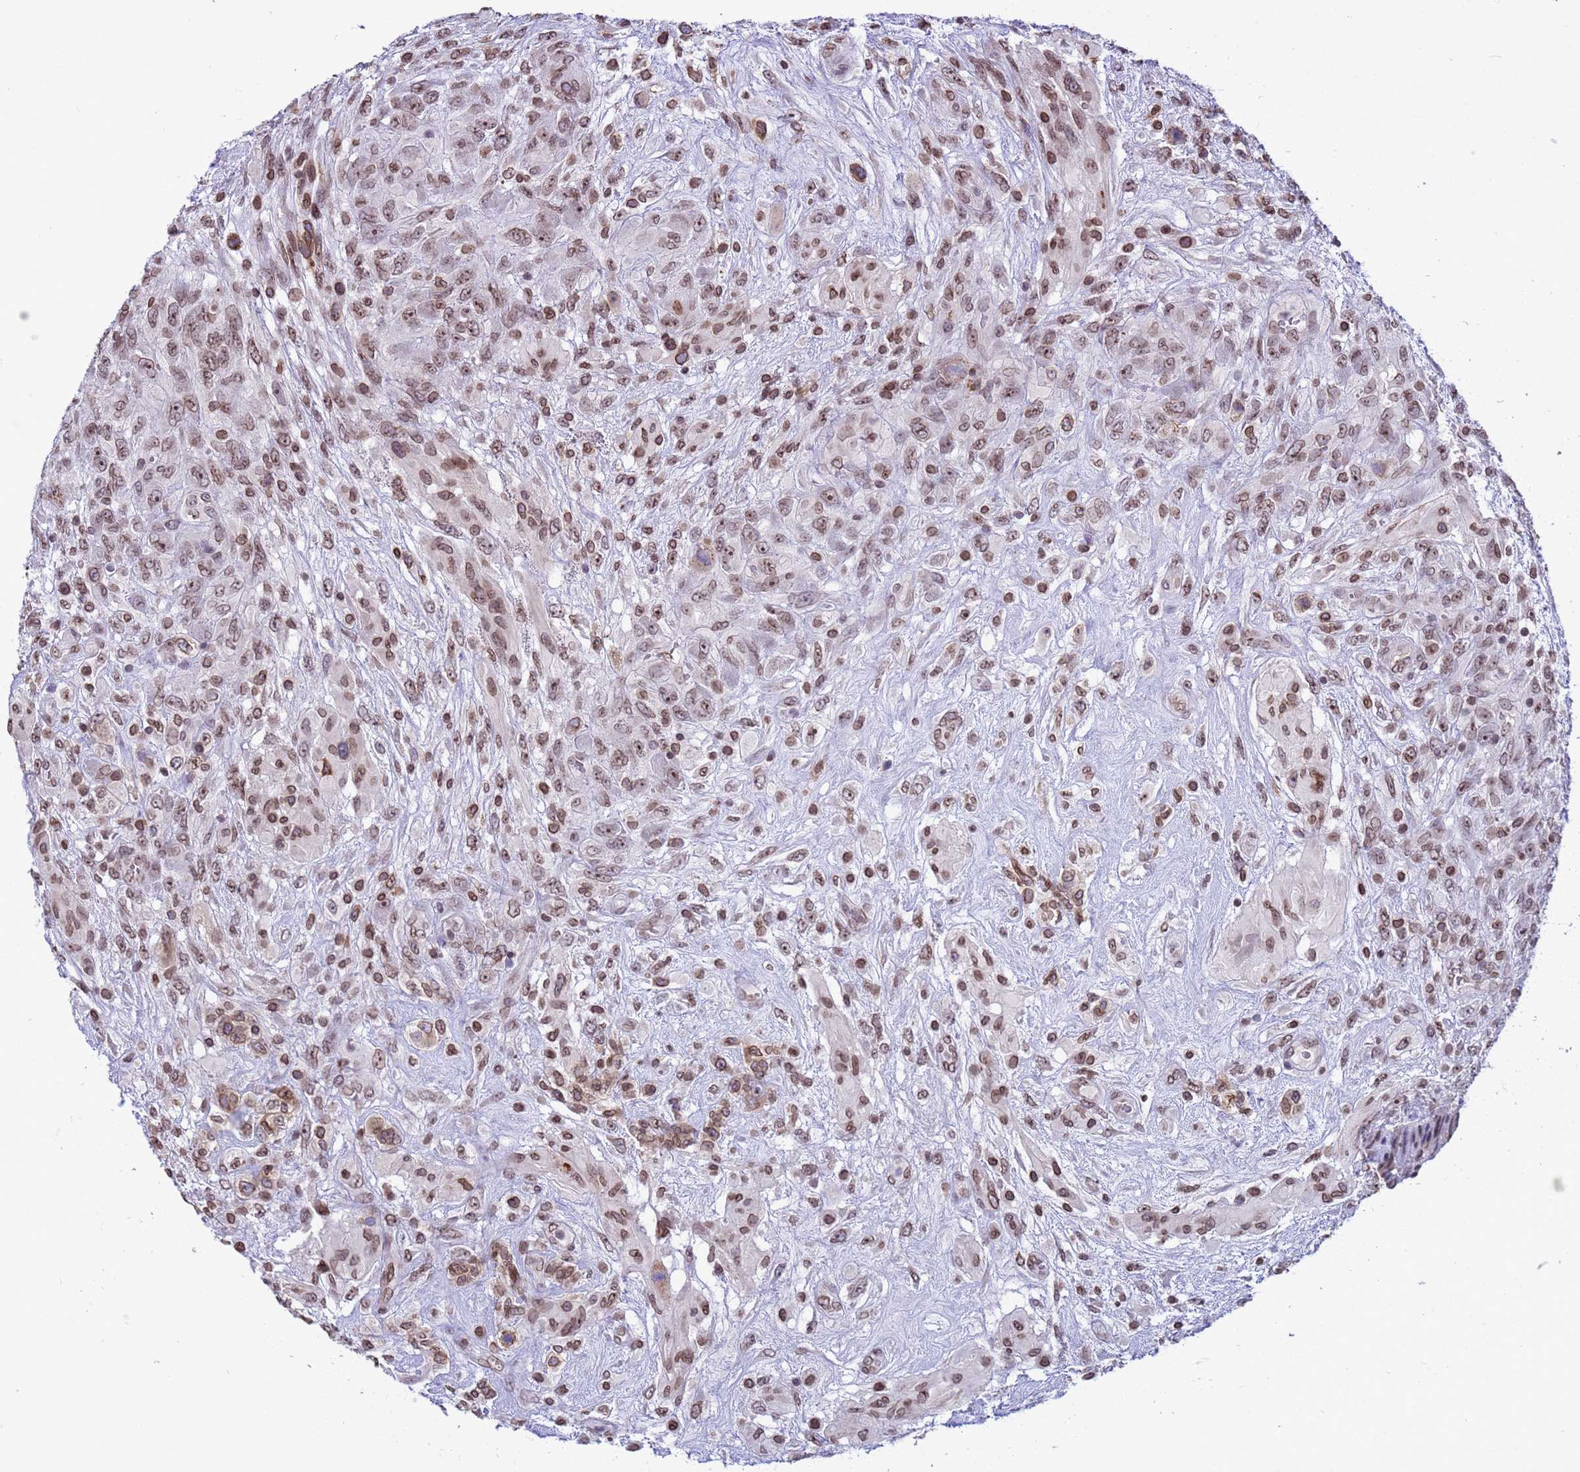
{"staining": {"intensity": "moderate", "quantity": ">75%", "location": "cytoplasmic/membranous,nuclear"}, "tissue": "glioma", "cell_type": "Tumor cells", "image_type": "cancer", "snomed": [{"axis": "morphology", "description": "Glioma, malignant, High grade"}, {"axis": "topography", "description": "Brain"}], "caption": "An image of human malignant glioma (high-grade) stained for a protein displays moderate cytoplasmic/membranous and nuclear brown staining in tumor cells.", "gene": "DHX37", "patient": {"sex": "male", "age": 61}}